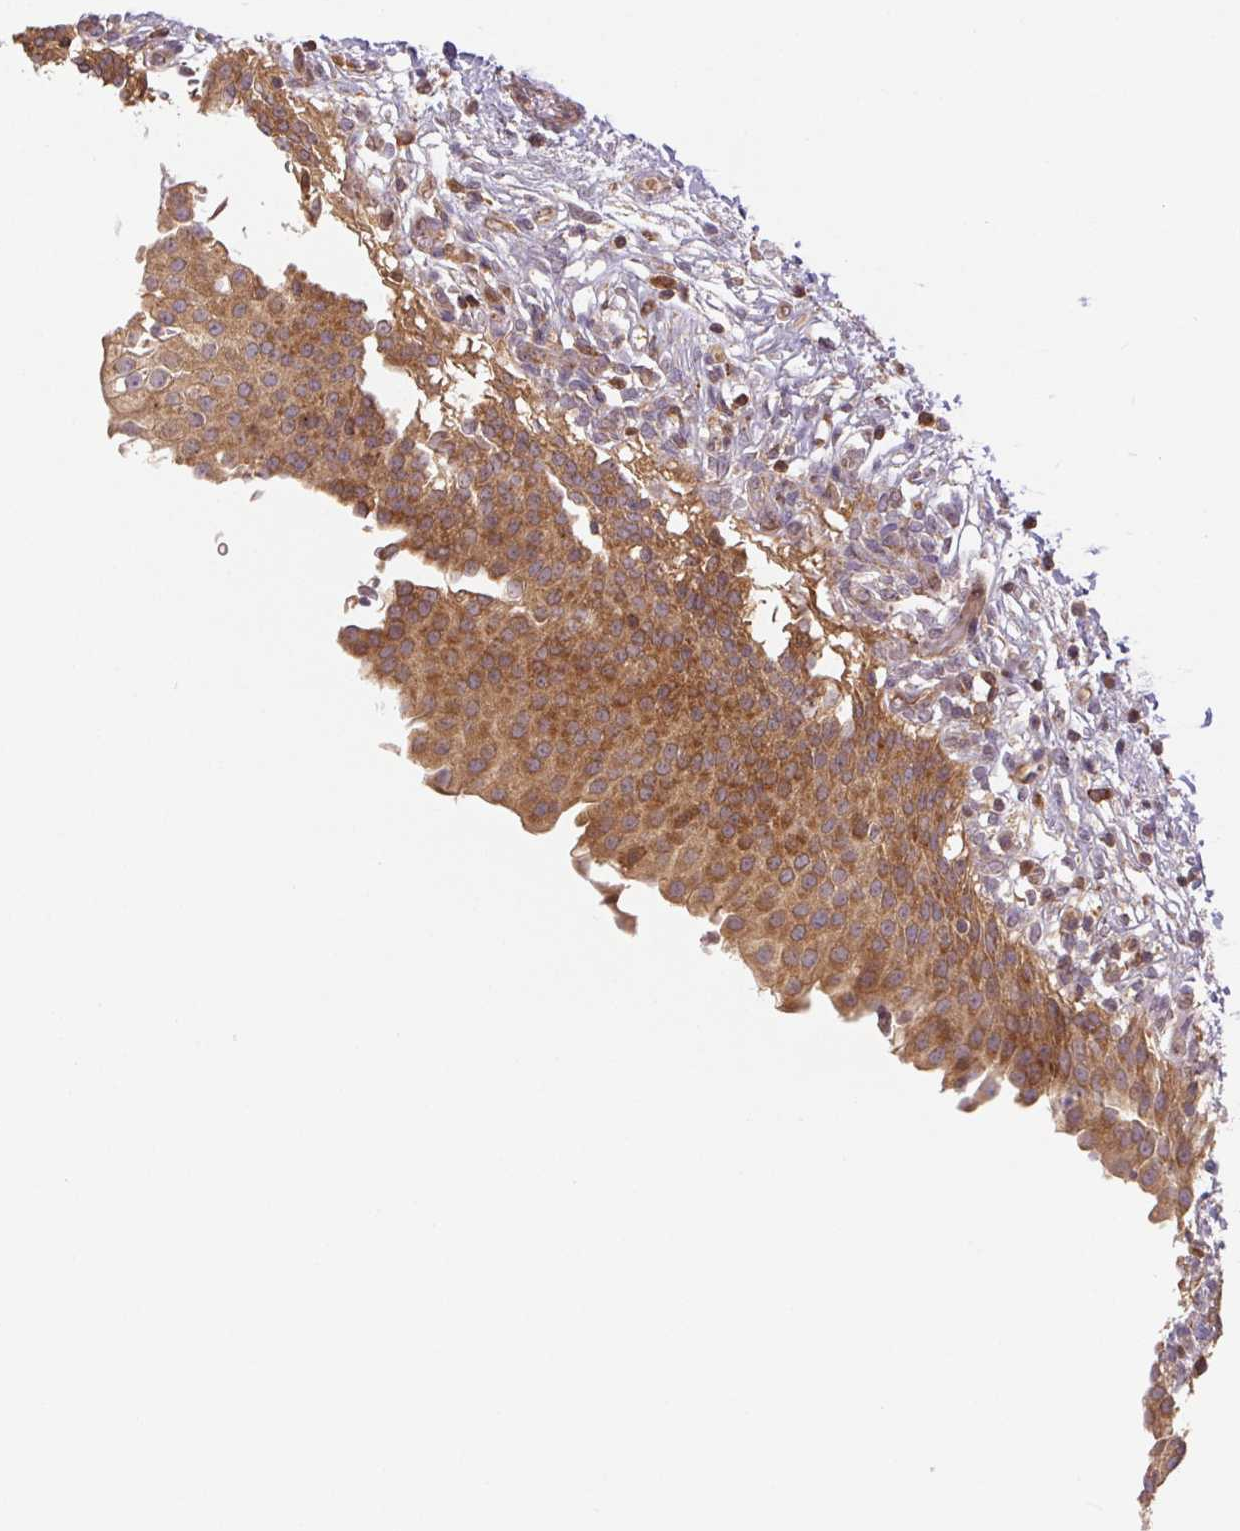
{"staining": {"intensity": "moderate", "quantity": ">75%", "location": "cytoplasmic/membranous"}, "tissue": "urinary bladder", "cell_type": "Urothelial cells", "image_type": "normal", "snomed": [{"axis": "morphology", "description": "Normal tissue, NOS"}, {"axis": "topography", "description": "Urinary bladder"}, {"axis": "topography", "description": "Peripheral nerve tissue"}], "caption": "Protein analysis of normal urinary bladder shows moderate cytoplasmic/membranous staining in about >75% of urothelial cells. (Stains: DAB (3,3'-diaminobenzidine) in brown, nuclei in blue, Microscopy: brightfield microscopy at high magnification).", "gene": "MTHFD1L", "patient": {"sex": "female", "age": 60}}